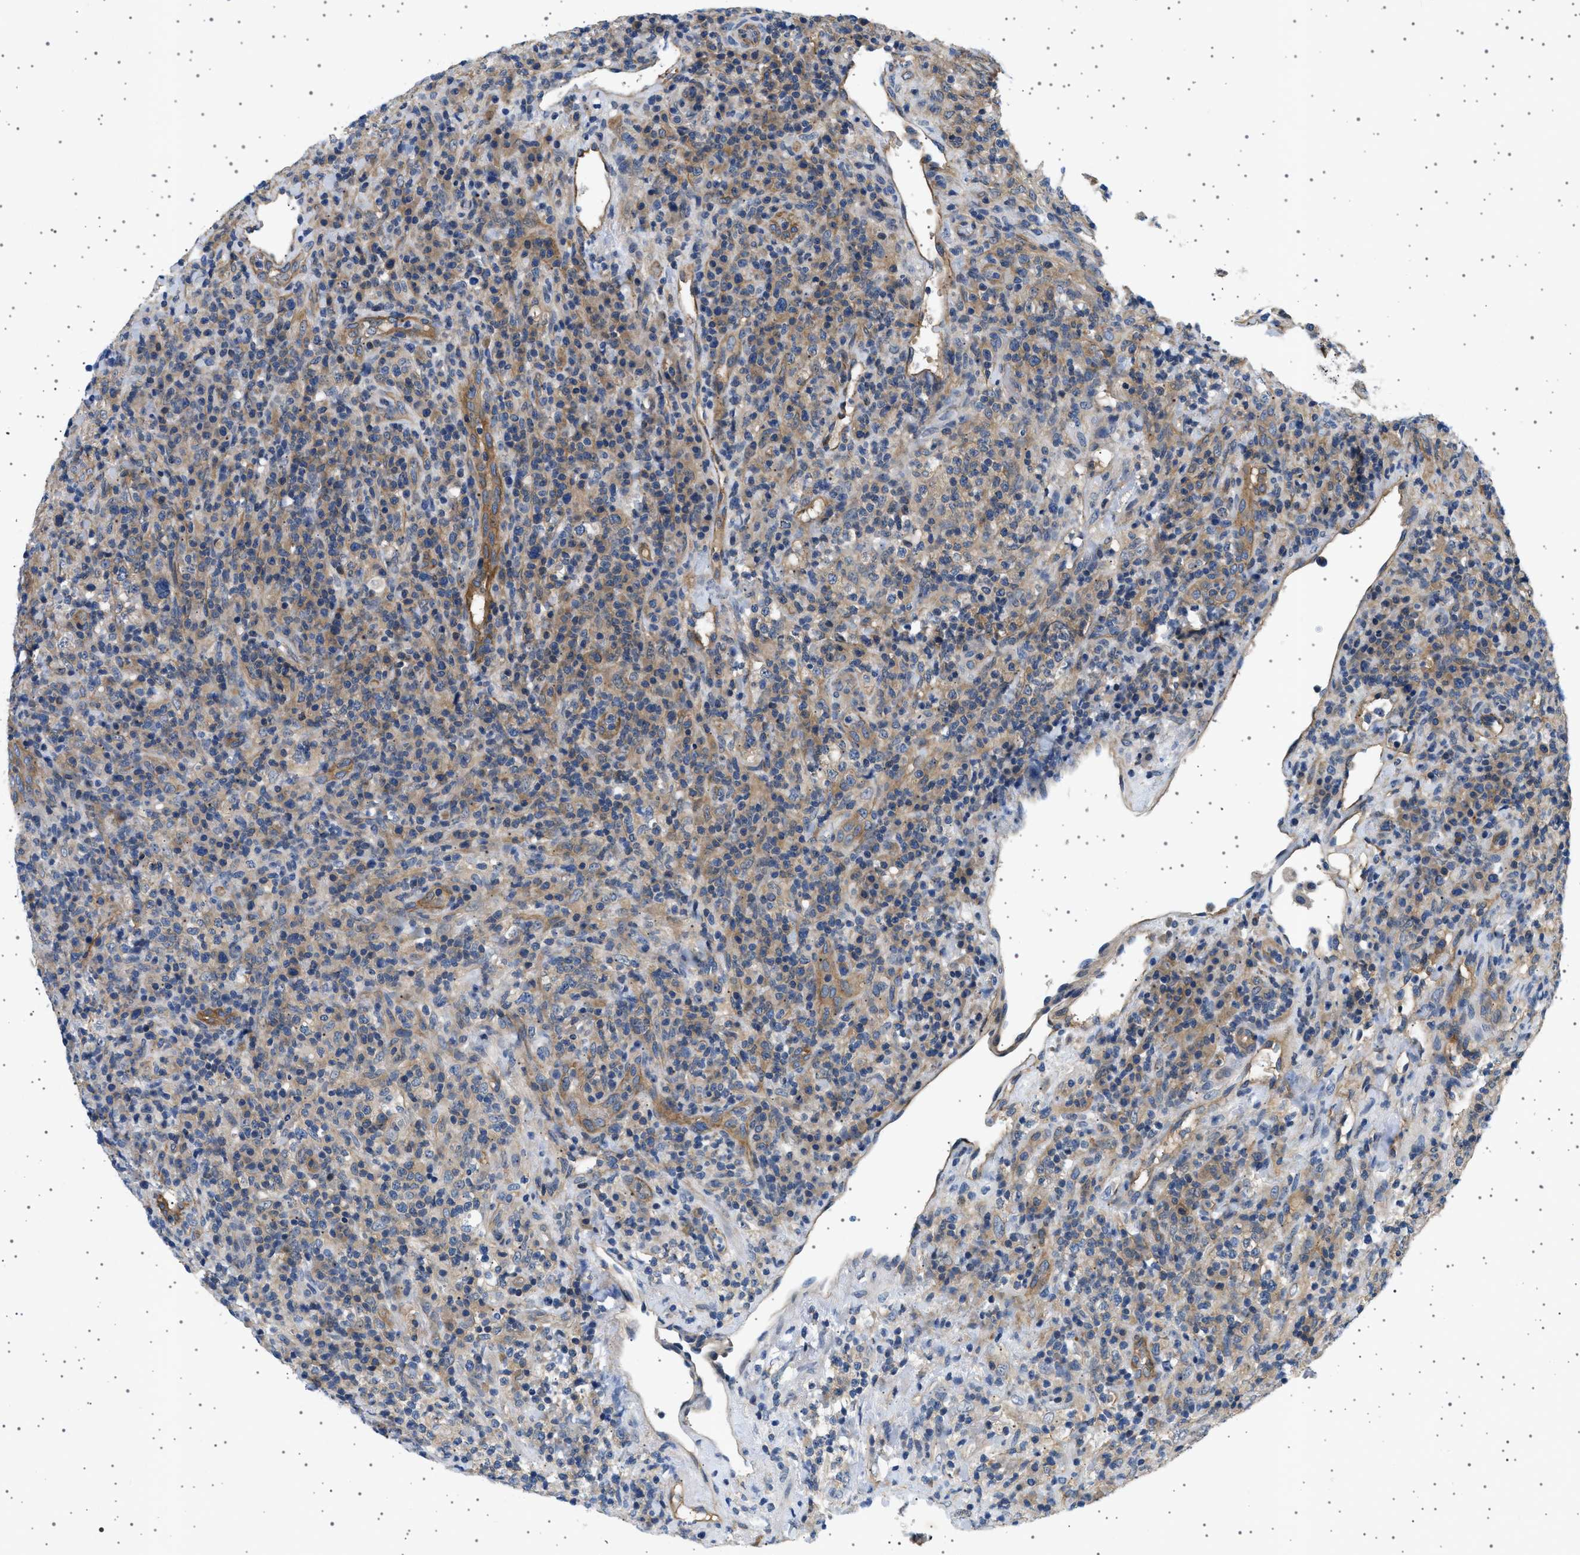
{"staining": {"intensity": "moderate", "quantity": "25%-75%", "location": "cytoplasmic/membranous"}, "tissue": "lymphoma", "cell_type": "Tumor cells", "image_type": "cancer", "snomed": [{"axis": "morphology", "description": "Malignant lymphoma, non-Hodgkin's type, High grade"}, {"axis": "topography", "description": "Lymph node"}], "caption": "Immunohistochemical staining of high-grade malignant lymphoma, non-Hodgkin's type exhibits medium levels of moderate cytoplasmic/membranous protein expression in approximately 25%-75% of tumor cells.", "gene": "PLPP6", "patient": {"sex": "female", "age": 76}}